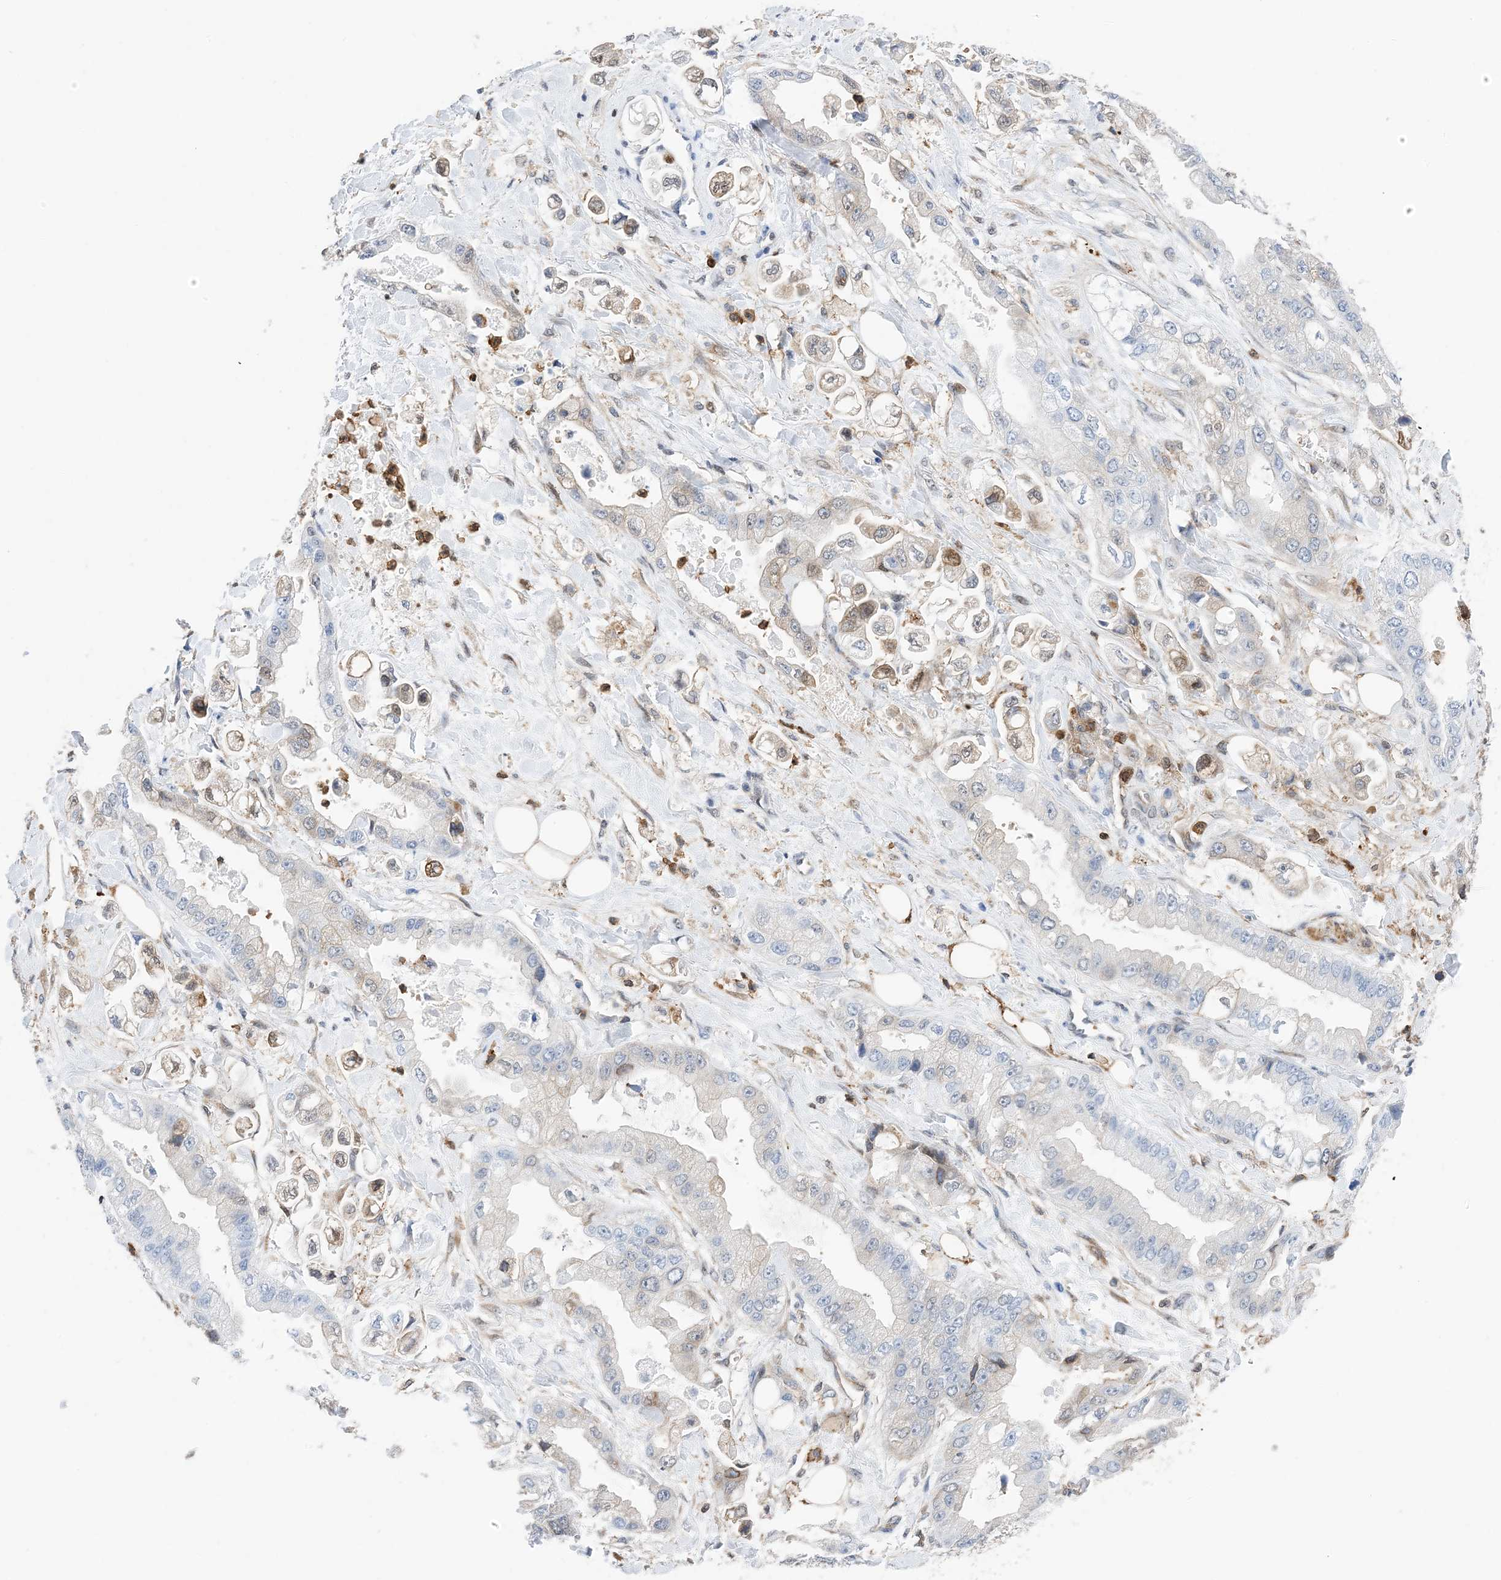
{"staining": {"intensity": "weak", "quantity": "<25%", "location": "cytoplasmic/membranous,nuclear"}, "tissue": "stomach cancer", "cell_type": "Tumor cells", "image_type": "cancer", "snomed": [{"axis": "morphology", "description": "Adenocarcinoma, NOS"}, {"axis": "topography", "description": "Stomach"}], "caption": "Immunohistochemical staining of human stomach cancer (adenocarcinoma) reveals no significant expression in tumor cells.", "gene": "ANXA1", "patient": {"sex": "male", "age": 62}}